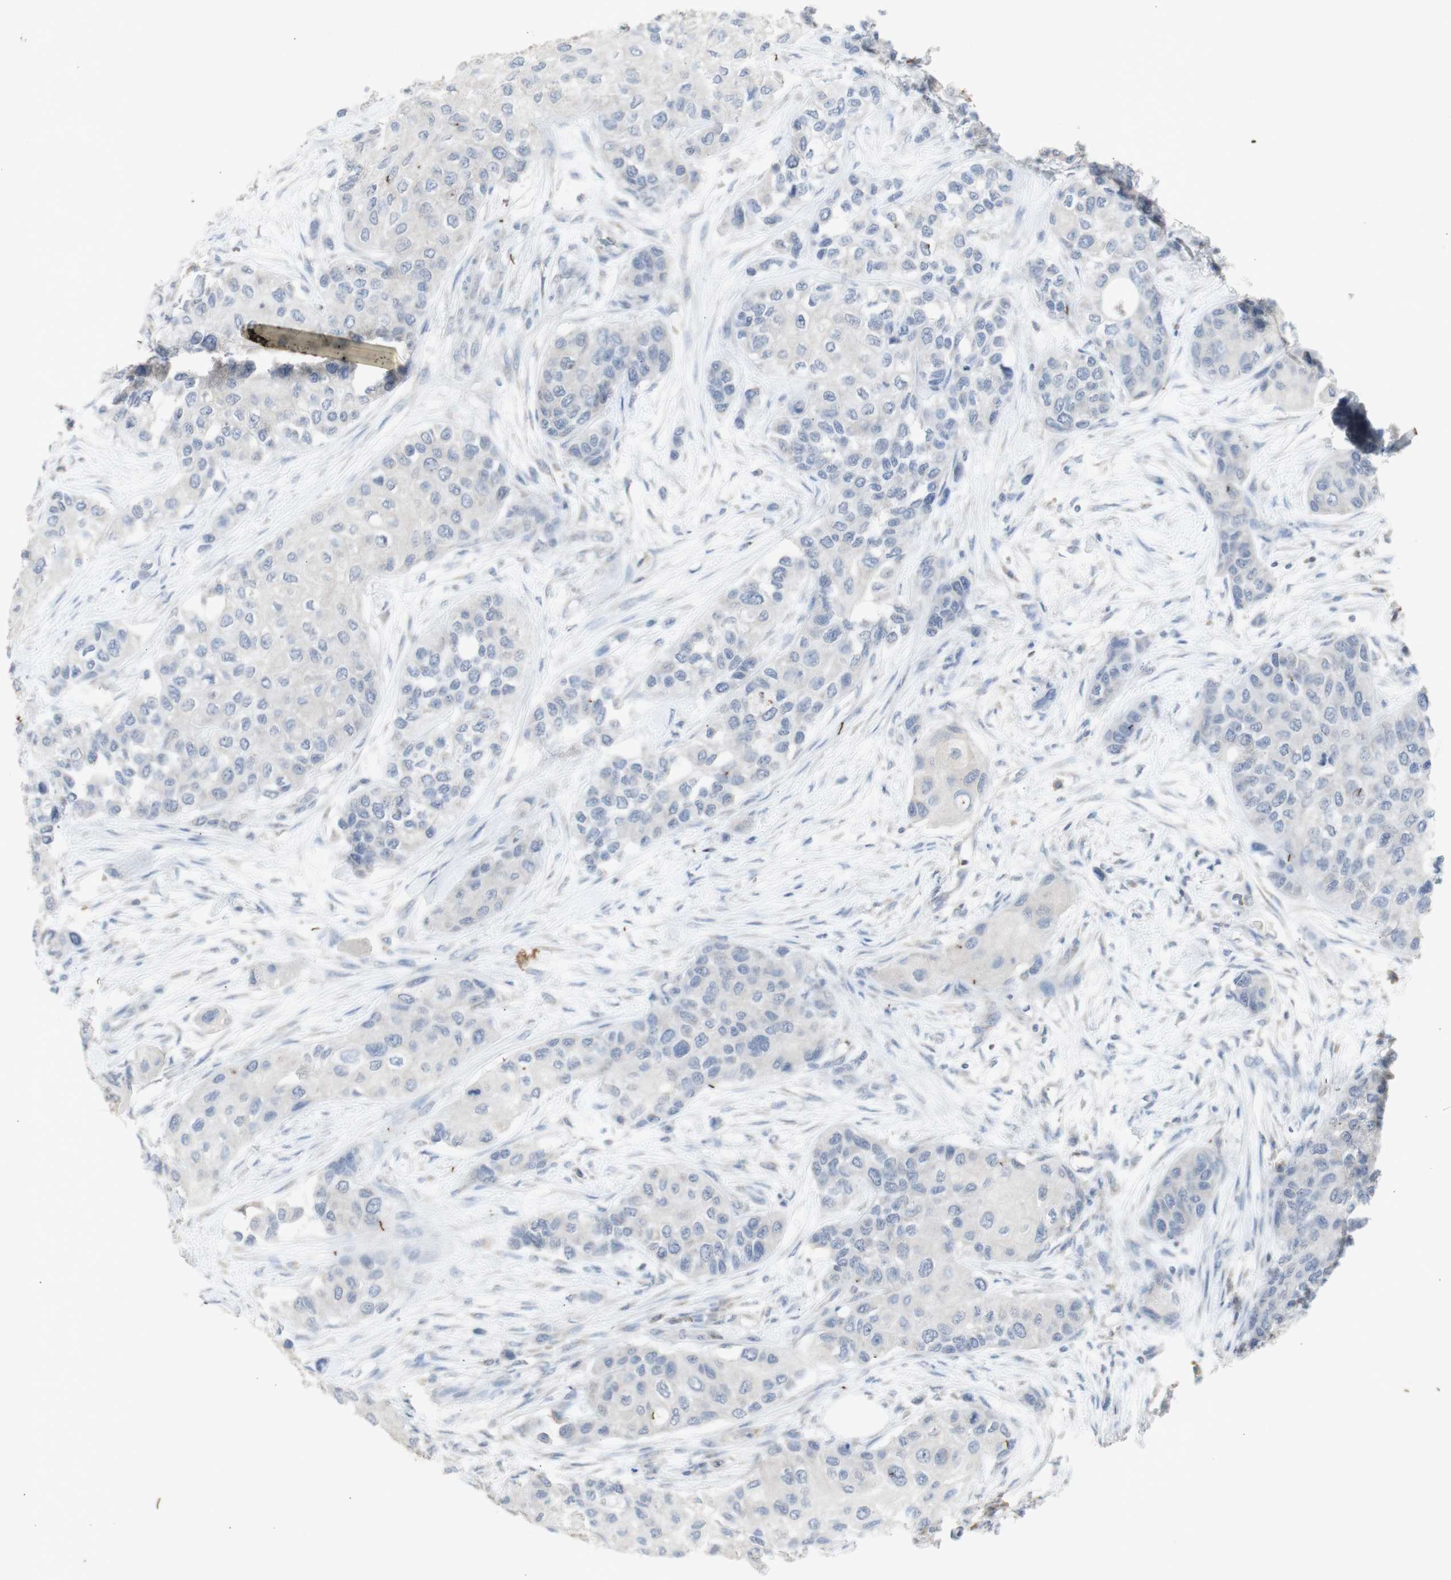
{"staining": {"intensity": "negative", "quantity": "none", "location": "none"}, "tissue": "urothelial cancer", "cell_type": "Tumor cells", "image_type": "cancer", "snomed": [{"axis": "morphology", "description": "Urothelial carcinoma, High grade"}, {"axis": "topography", "description": "Urinary bladder"}], "caption": "This is a micrograph of IHC staining of high-grade urothelial carcinoma, which shows no positivity in tumor cells.", "gene": "INS", "patient": {"sex": "female", "age": 56}}